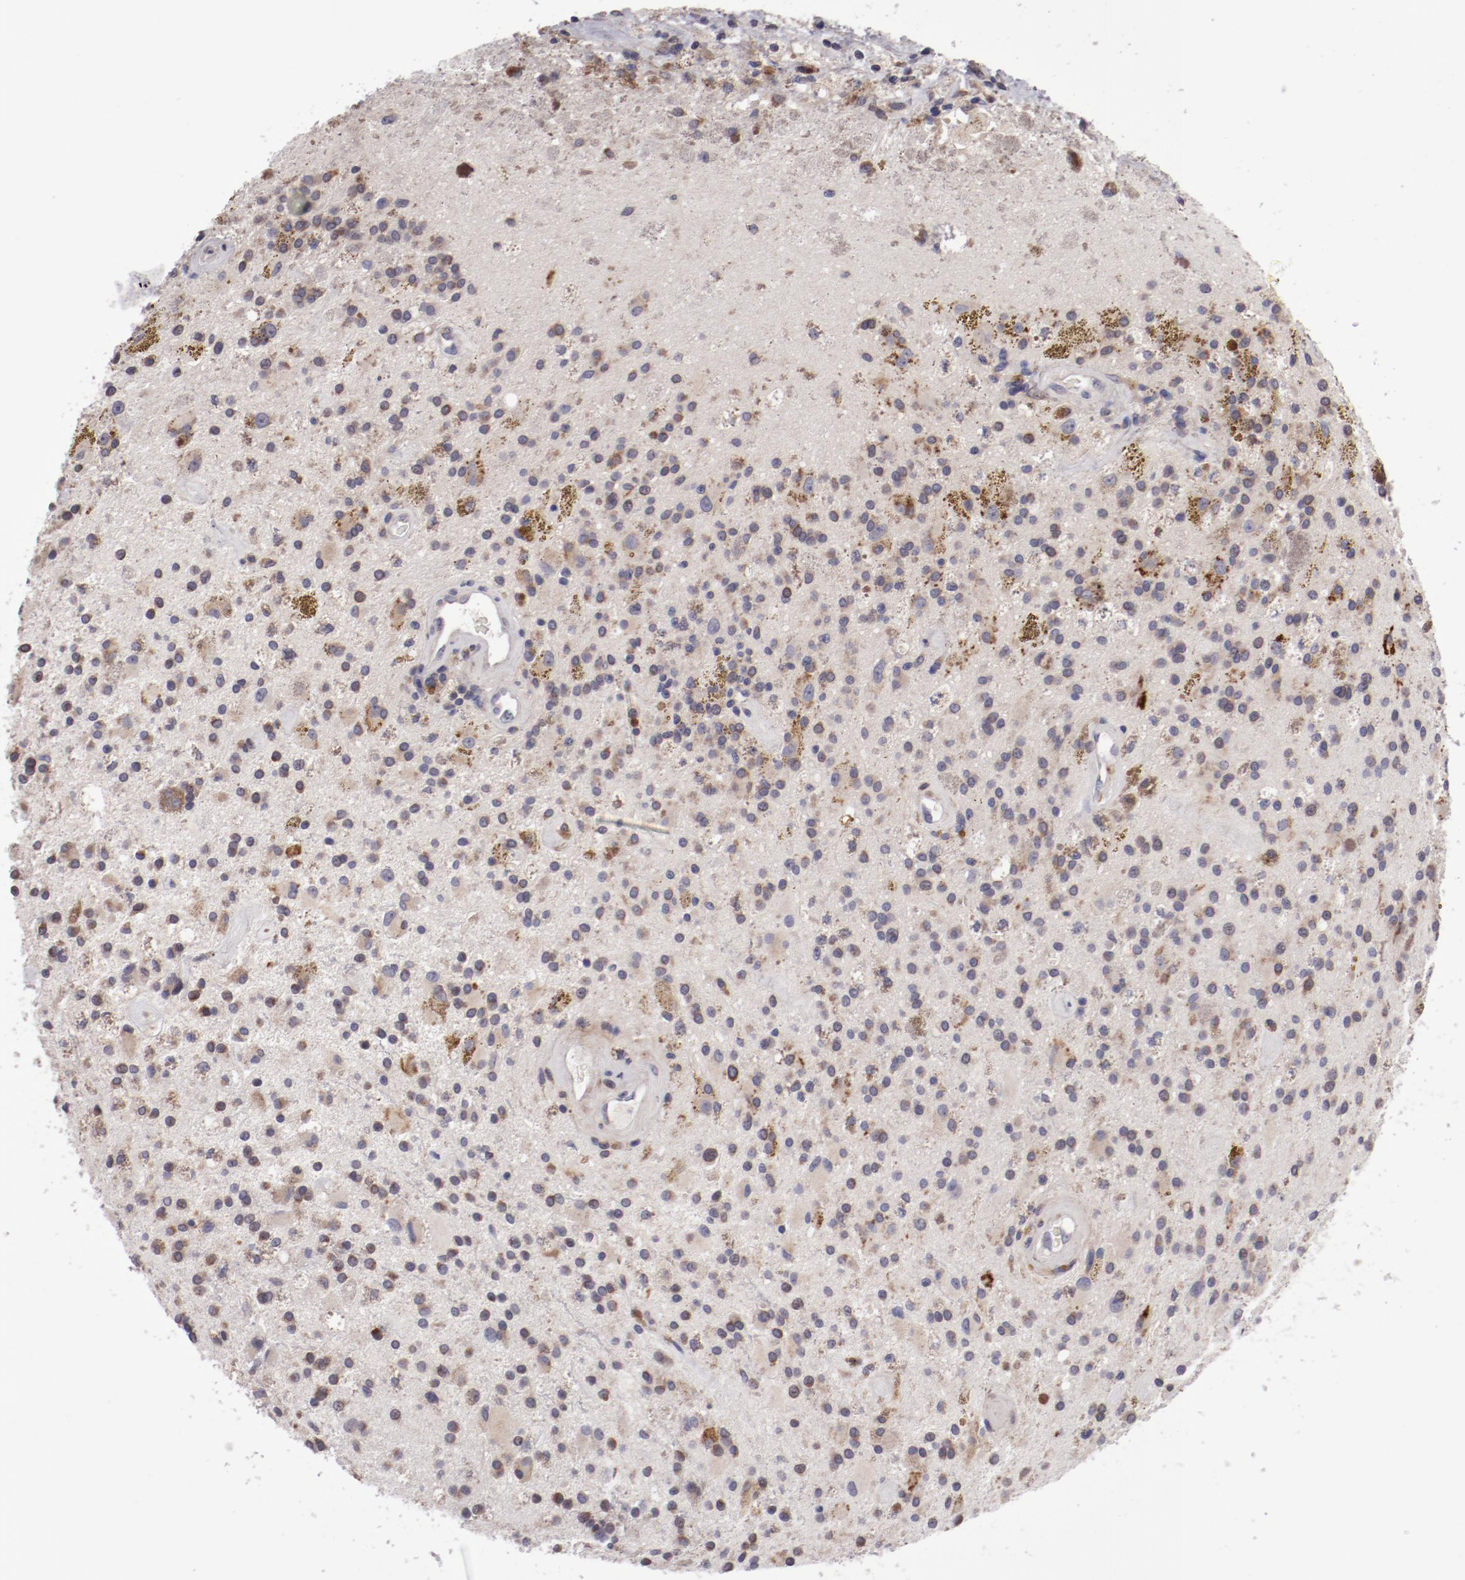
{"staining": {"intensity": "weak", "quantity": "25%-75%", "location": "cytoplasmic/membranous"}, "tissue": "glioma", "cell_type": "Tumor cells", "image_type": "cancer", "snomed": [{"axis": "morphology", "description": "Glioma, malignant, Low grade"}, {"axis": "topography", "description": "Brain"}], "caption": "The micrograph demonstrates staining of glioma, revealing weak cytoplasmic/membranous protein staining (brown color) within tumor cells.", "gene": "IL12A", "patient": {"sex": "male", "age": 58}}